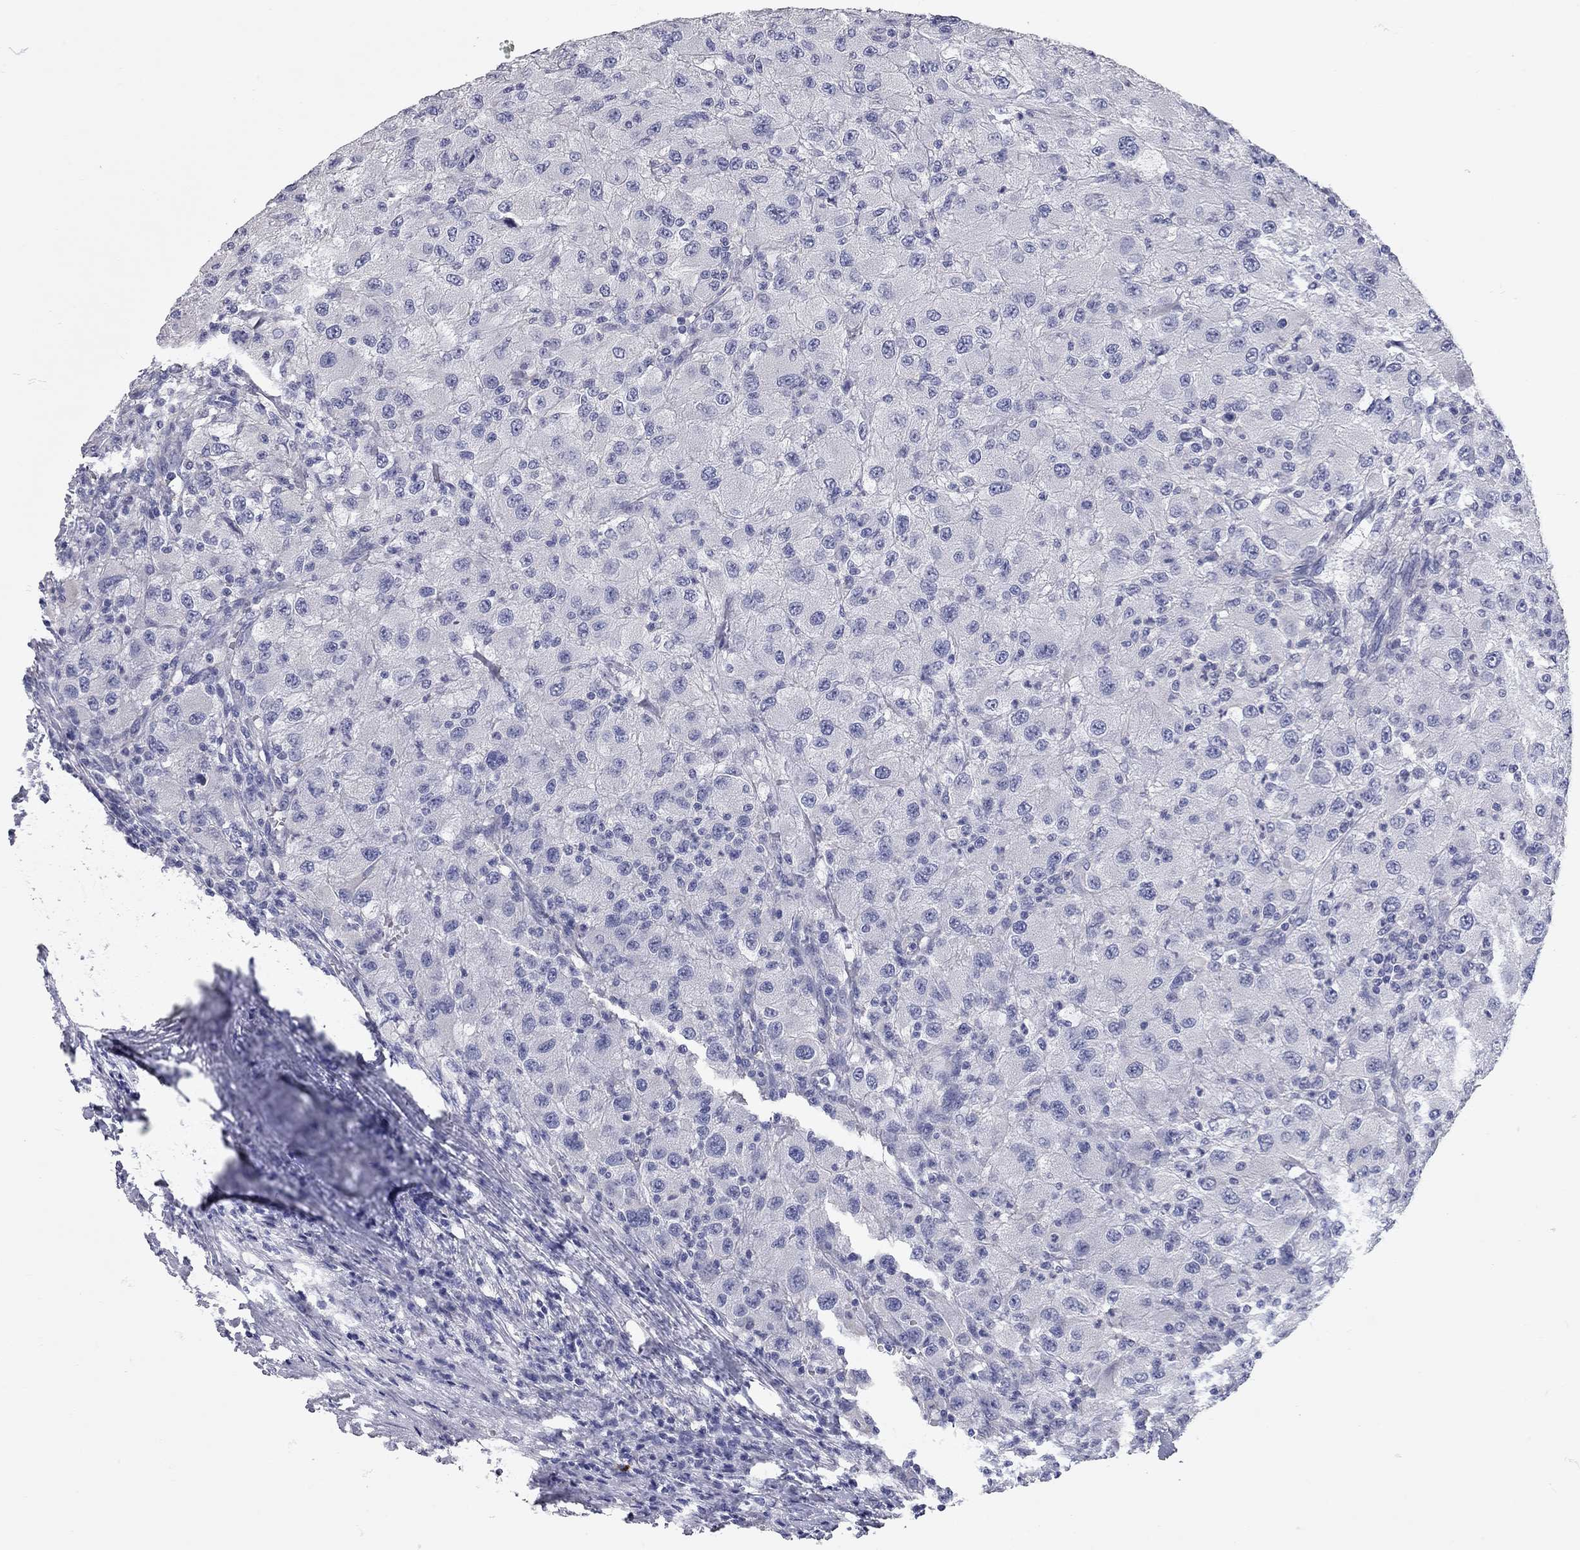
{"staining": {"intensity": "negative", "quantity": "none", "location": "none"}, "tissue": "renal cancer", "cell_type": "Tumor cells", "image_type": "cancer", "snomed": [{"axis": "morphology", "description": "Adenocarcinoma, NOS"}, {"axis": "topography", "description": "Kidney"}], "caption": "Image shows no significant protein staining in tumor cells of adenocarcinoma (renal).", "gene": "C10orf90", "patient": {"sex": "female", "age": 67}}